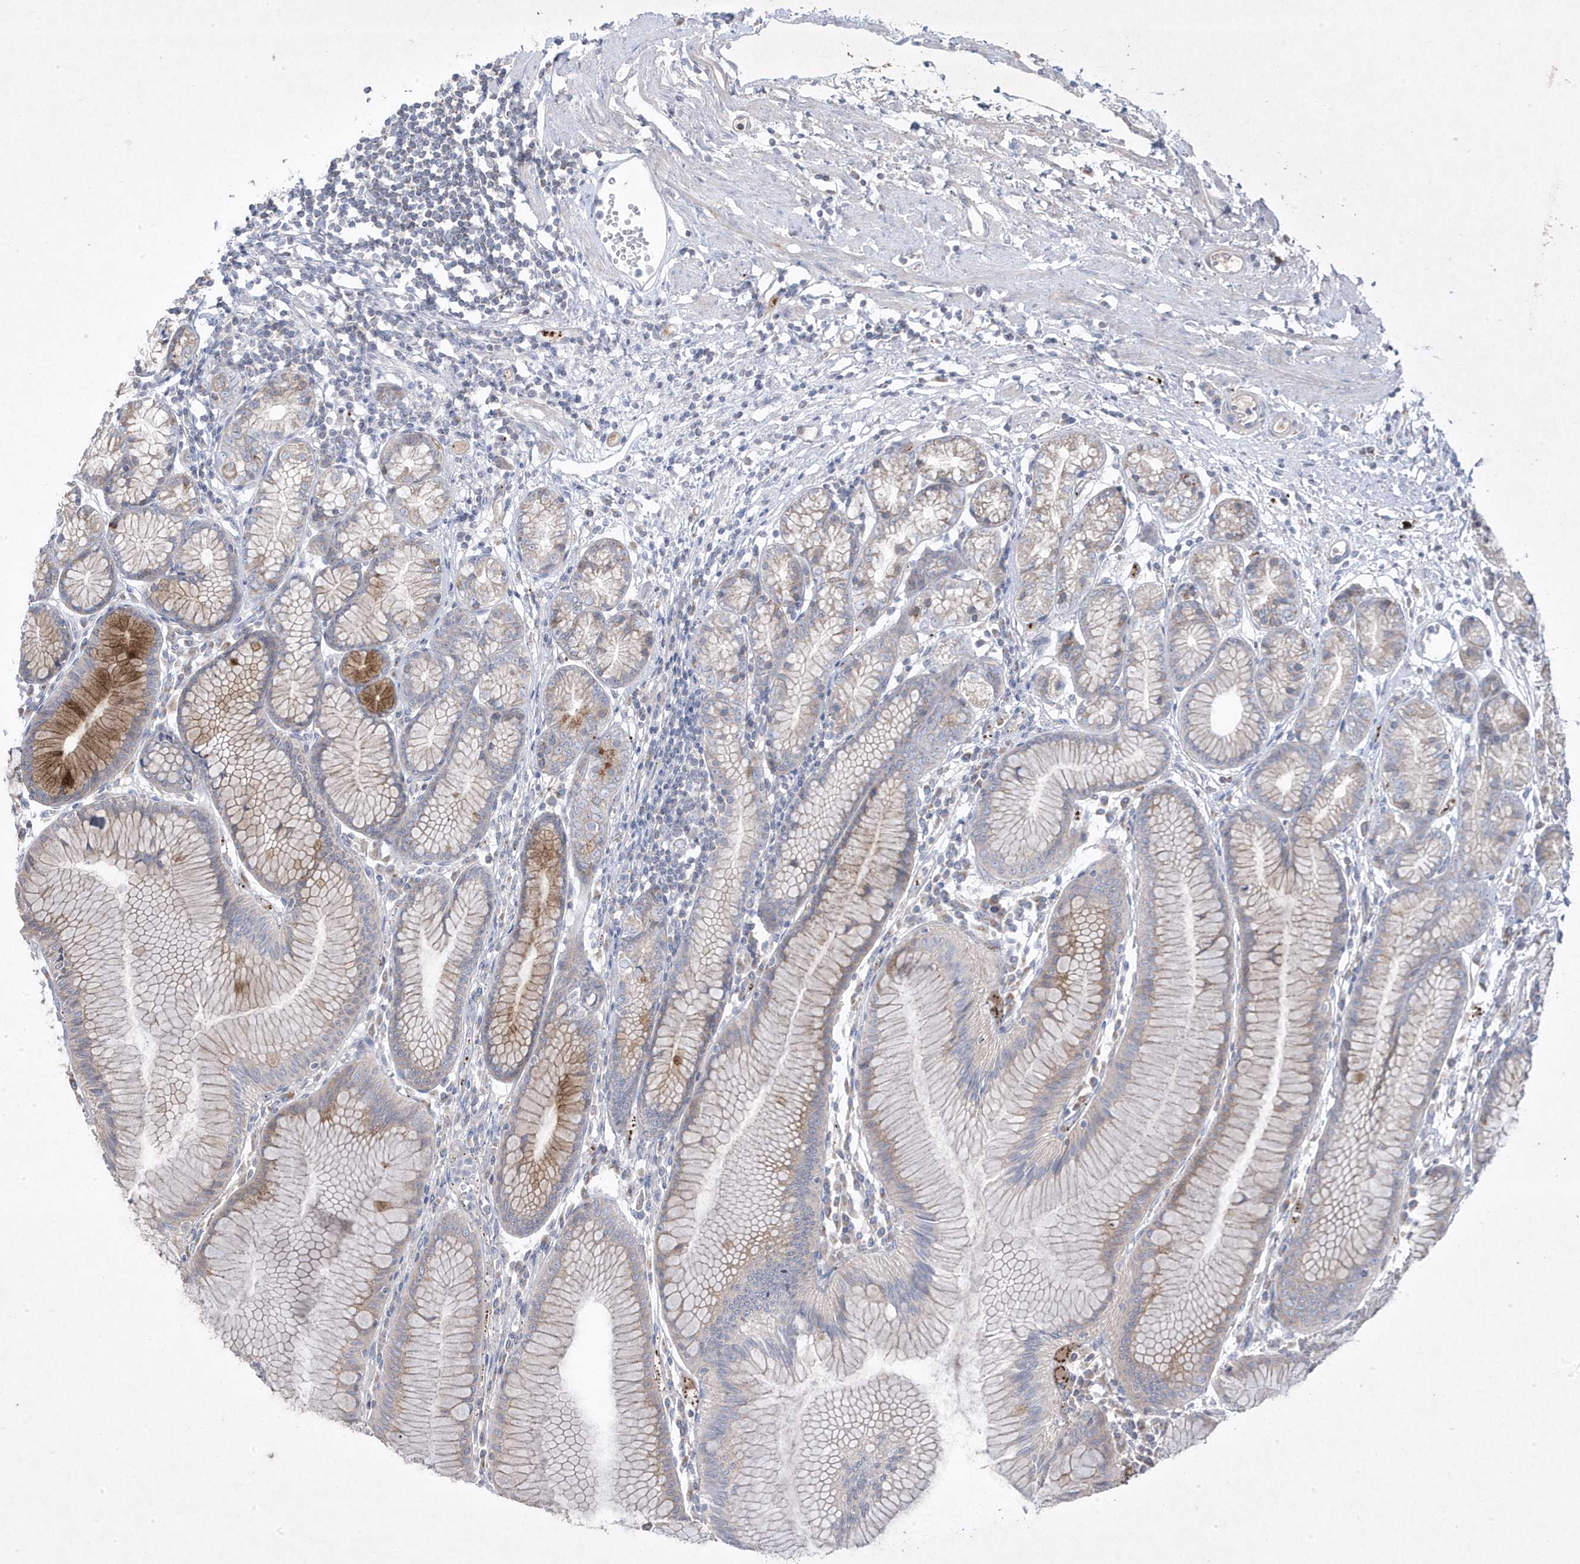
{"staining": {"intensity": "moderate", "quantity": "<25%", "location": "cytoplasmic/membranous"}, "tissue": "stomach", "cell_type": "Glandular cells", "image_type": "normal", "snomed": [{"axis": "morphology", "description": "Normal tissue, NOS"}, {"axis": "topography", "description": "Stomach"}], "caption": "DAB immunohistochemical staining of unremarkable stomach exhibits moderate cytoplasmic/membranous protein expression in about <25% of glandular cells.", "gene": "ADAMTSL3", "patient": {"sex": "female", "age": 57}}